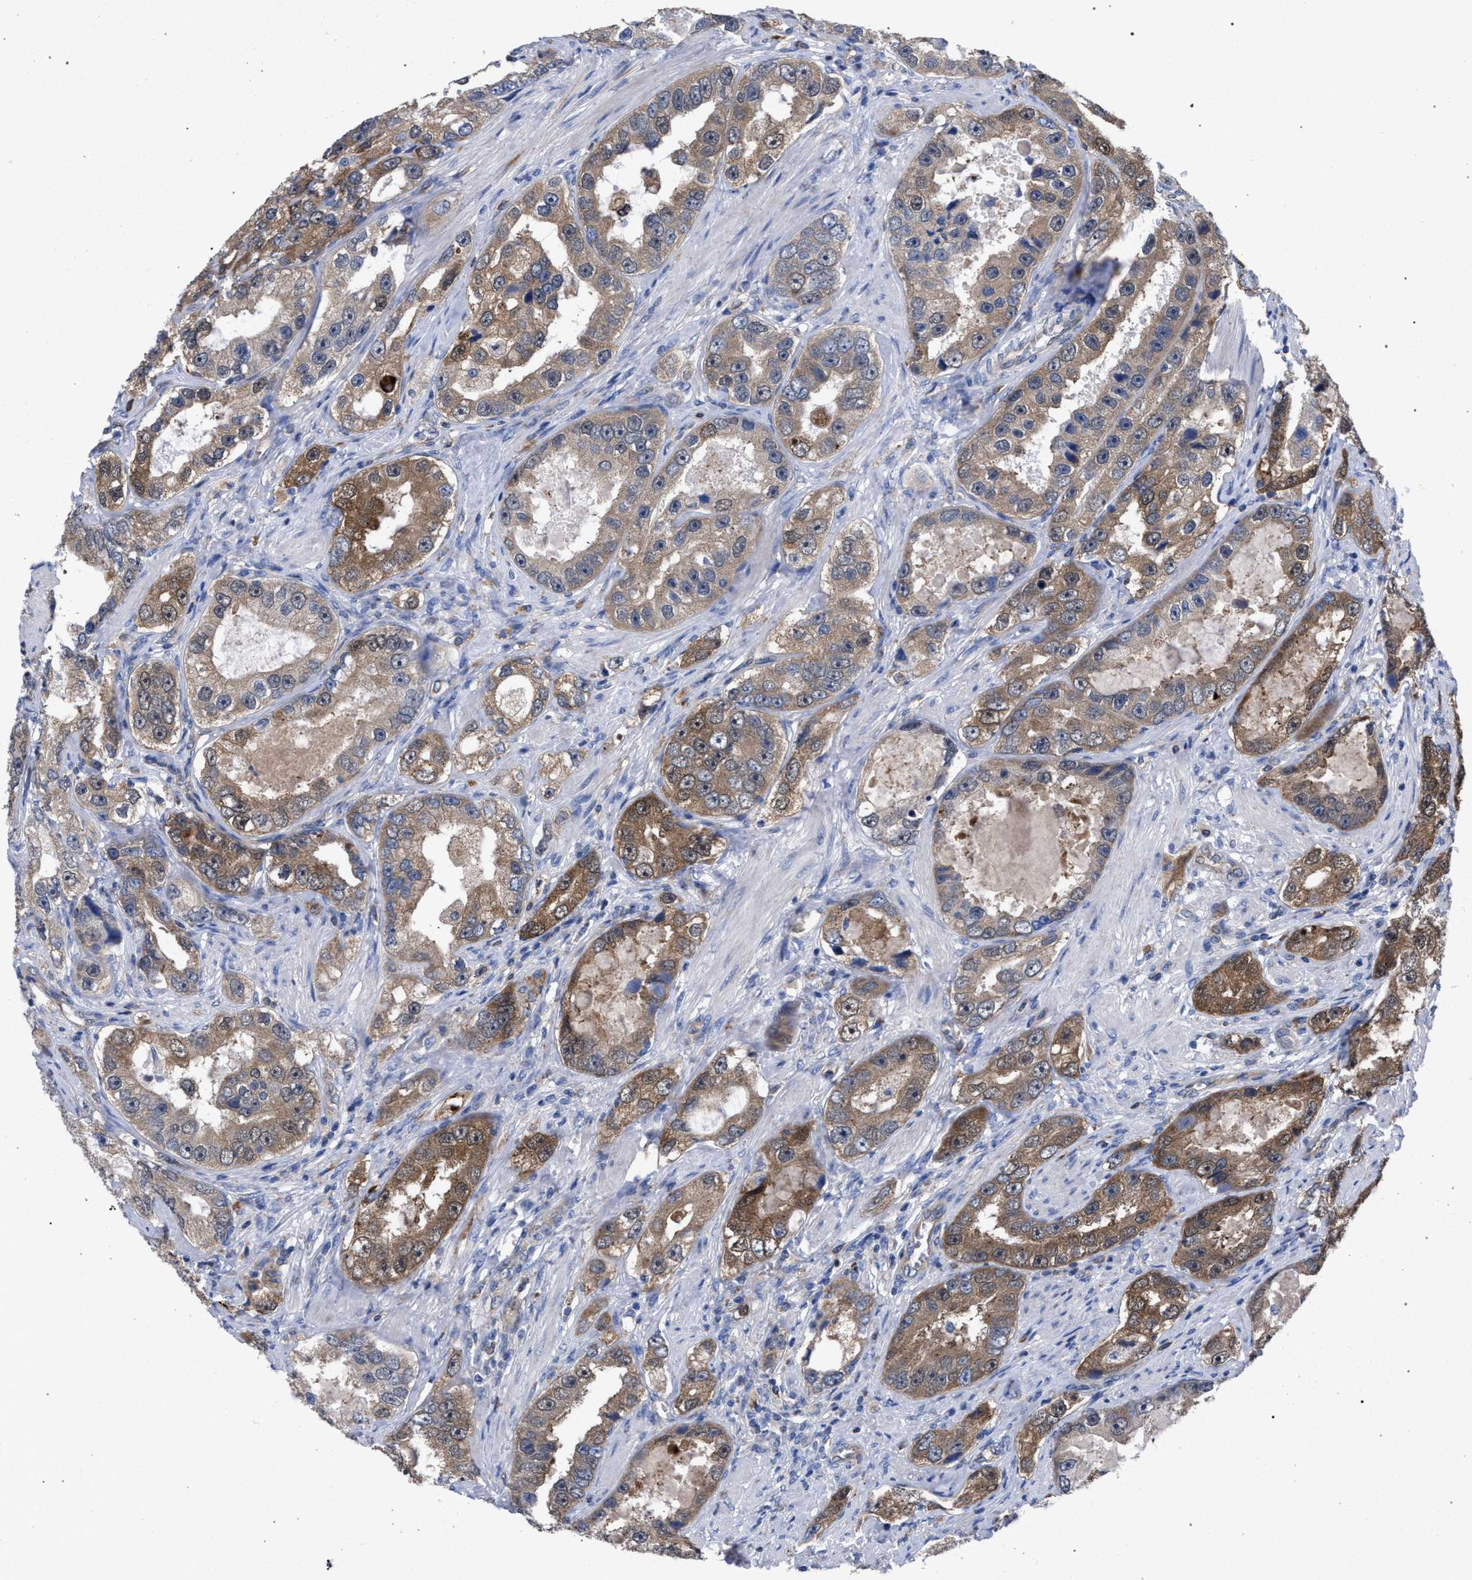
{"staining": {"intensity": "moderate", "quantity": ">75%", "location": "cytoplasmic/membranous"}, "tissue": "prostate cancer", "cell_type": "Tumor cells", "image_type": "cancer", "snomed": [{"axis": "morphology", "description": "Adenocarcinoma, High grade"}, {"axis": "topography", "description": "Prostate"}], "caption": "A micrograph of human prostate cancer (high-grade adenocarcinoma) stained for a protein demonstrates moderate cytoplasmic/membranous brown staining in tumor cells.", "gene": "GMPR", "patient": {"sex": "male", "age": 63}}